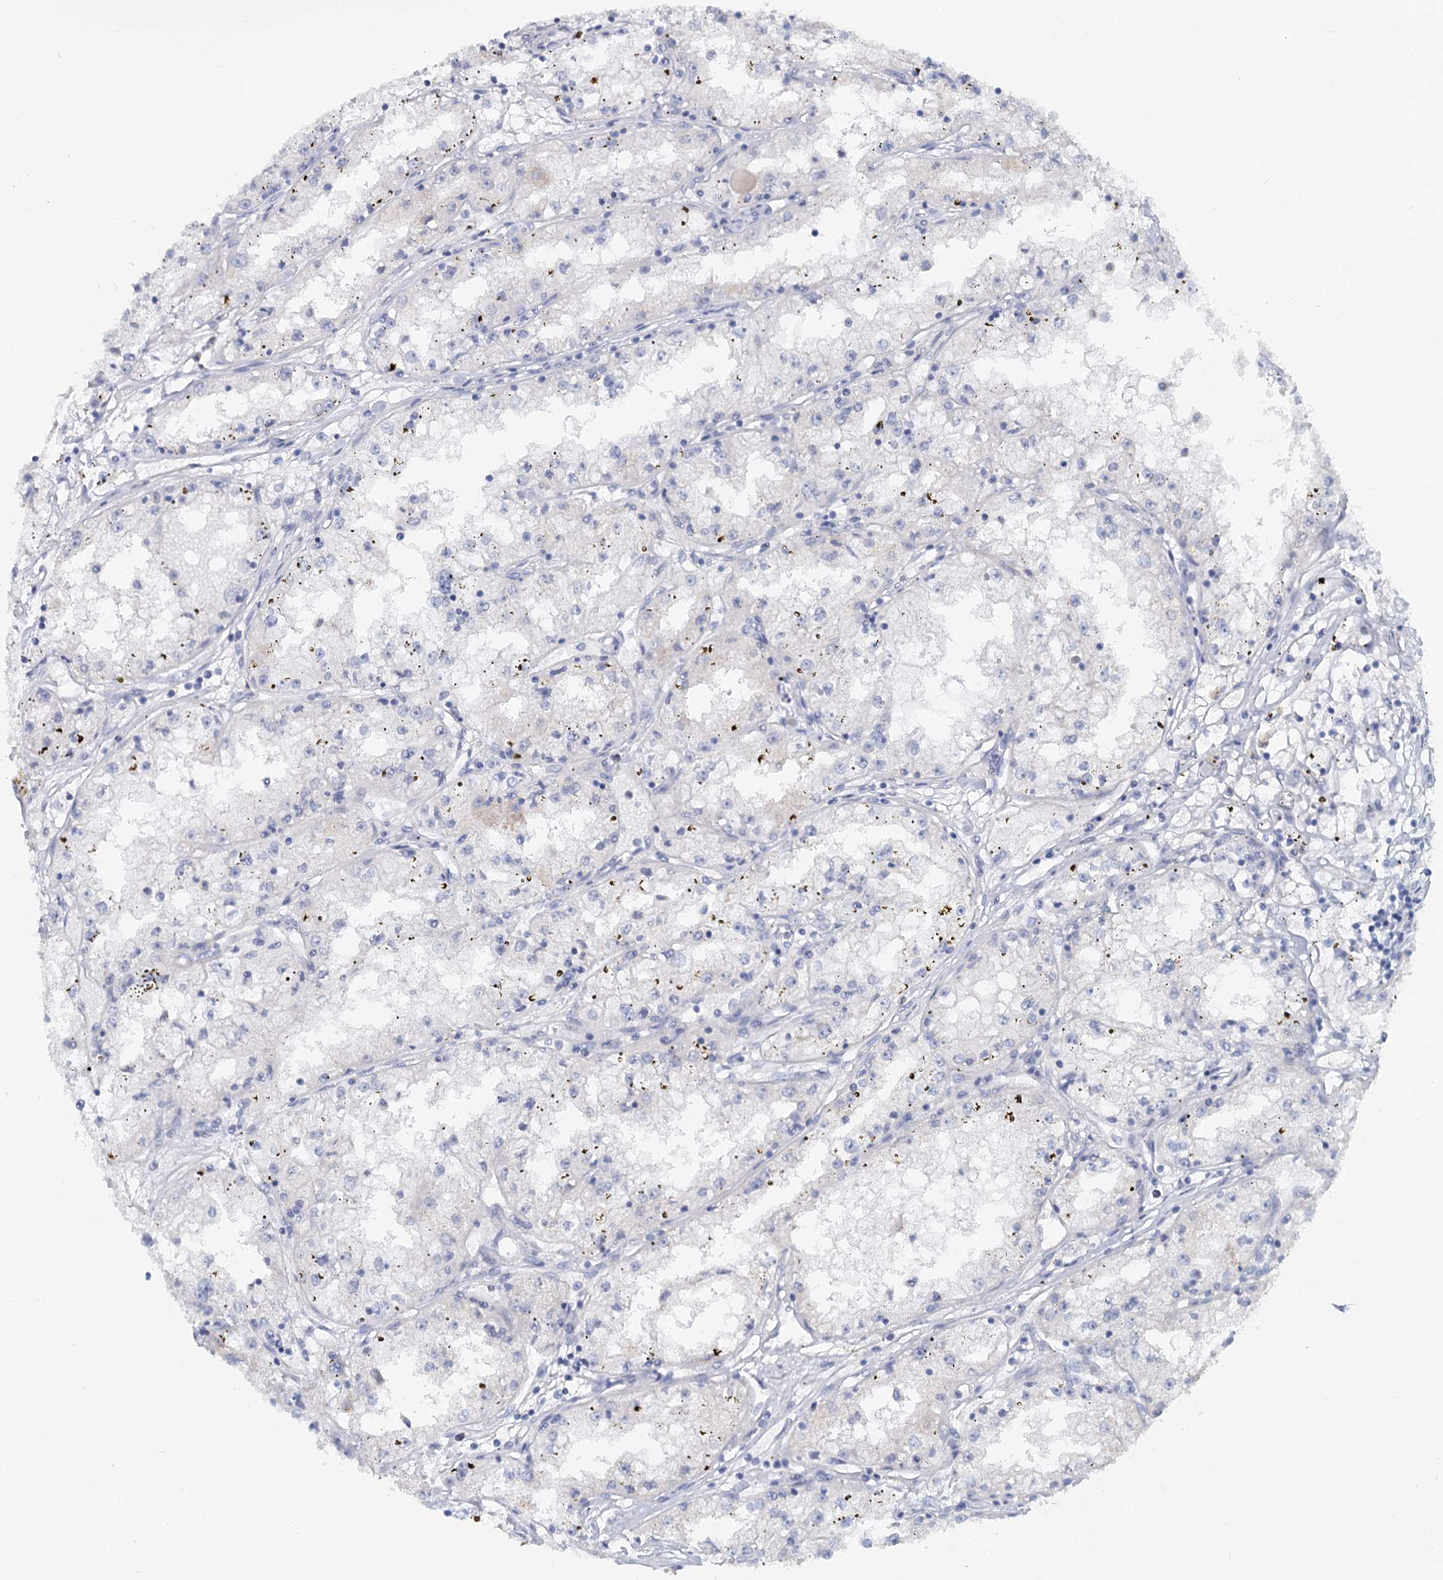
{"staining": {"intensity": "negative", "quantity": "none", "location": "none"}, "tissue": "renal cancer", "cell_type": "Tumor cells", "image_type": "cancer", "snomed": [{"axis": "morphology", "description": "Adenocarcinoma, NOS"}, {"axis": "topography", "description": "Kidney"}], "caption": "Photomicrograph shows no significant protein staining in tumor cells of renal cancer.", "gene": "CHGA", "patient": {"sex": "male", "age": 56}}